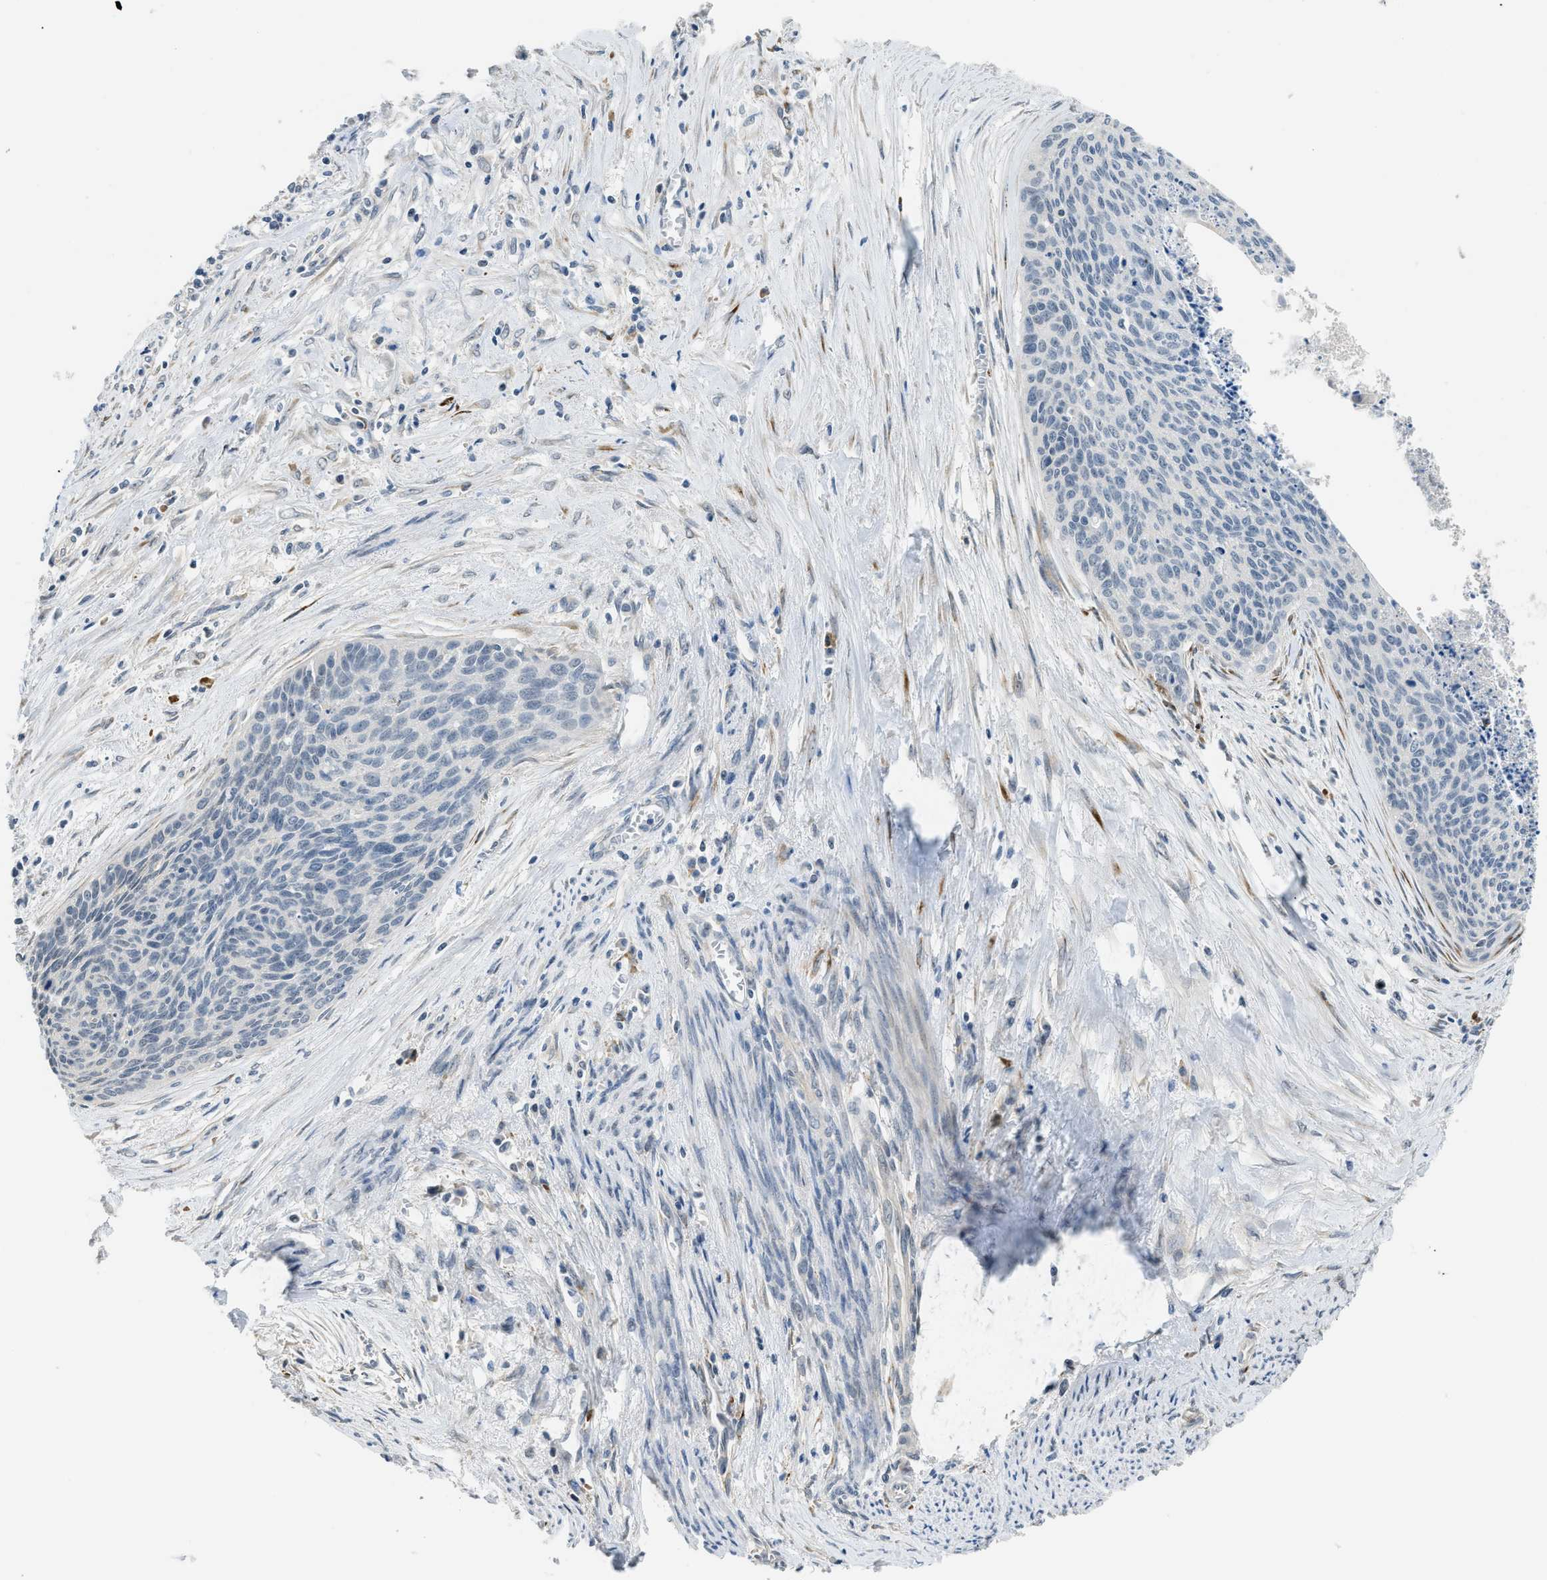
{"staining": {"intensity": "negative", "quantity": "none", "location": "none"}, "tissue": "cervical cancer", "cell_type": "Tumor cells", "image_type": "cancer", "snomed": [{"axis": "morphology", "description": "Squamous cell carcinoma, NOS"}, {"axis": "topography", "description": "Cervix"}], "caption": "Immunohistochemistry (IHC) of human squamous cell carcinoma (cervical) displays no staining in tumor cells.", "gene": "TMEM154", "patient": {"sex": "female", "age": 55}}